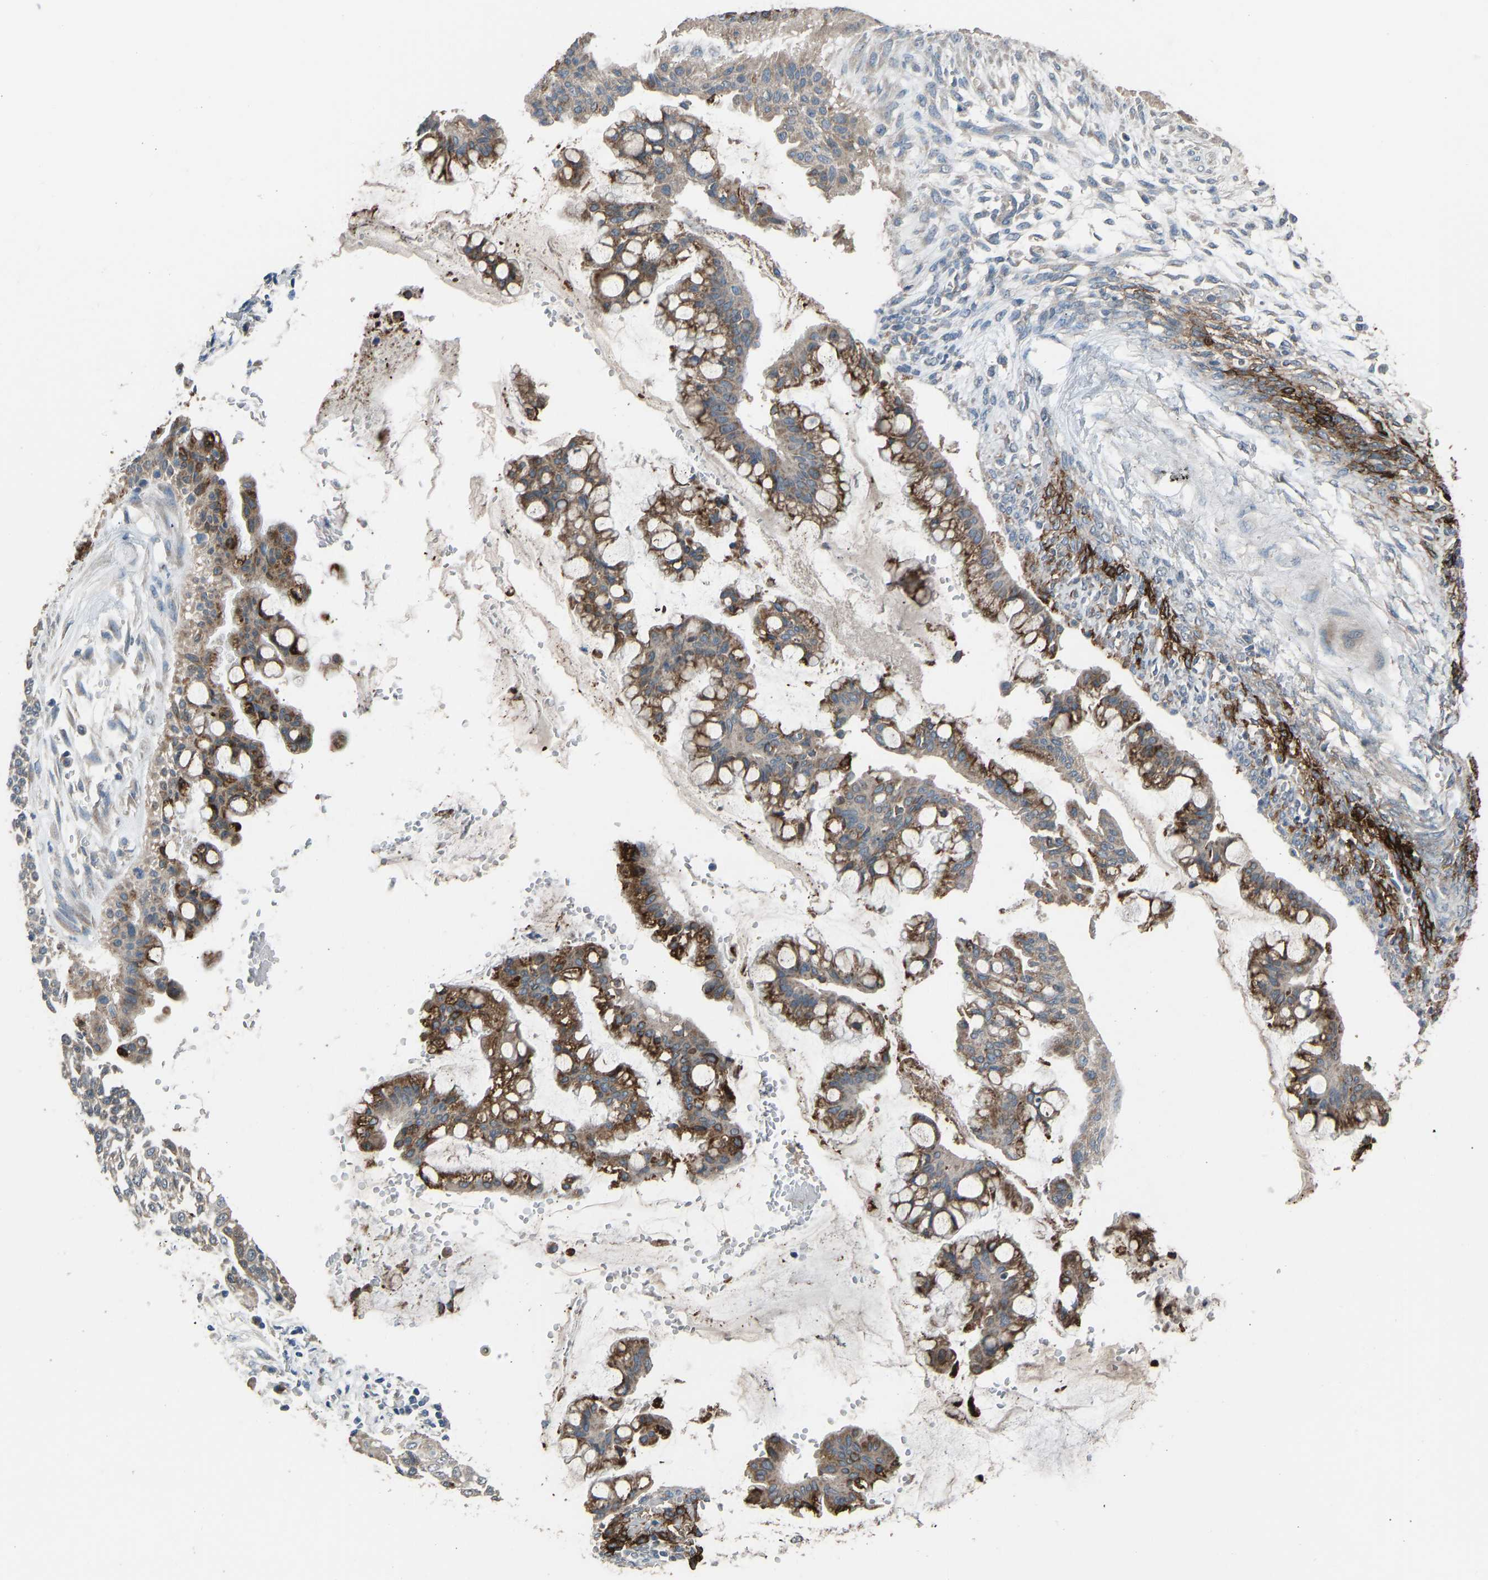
{"staining": {"intensity": "strong", "quantity": ">75%", "location": "cytoplasmic/membranous"}, "tissue": "ovarian cancer", "cell_type": "Tumor cells", "image_type": "cancer", "snomed": [{"axis": "morphology", "description": "Cystadenocarcinoma, mucinous, NOS"}, {"axis": "topography", "description": "Ovary"}], "caption": "IHC (DAB (3,3'-diaminobenzidine)) staining of ovarian mucinous cystadenocarcinoma shows strong cytoplasmic/membranous protein expression in about >75% of tumor cells.", "gene": "TGFBR3", "patient": {"sex": "female", "age": 73}}